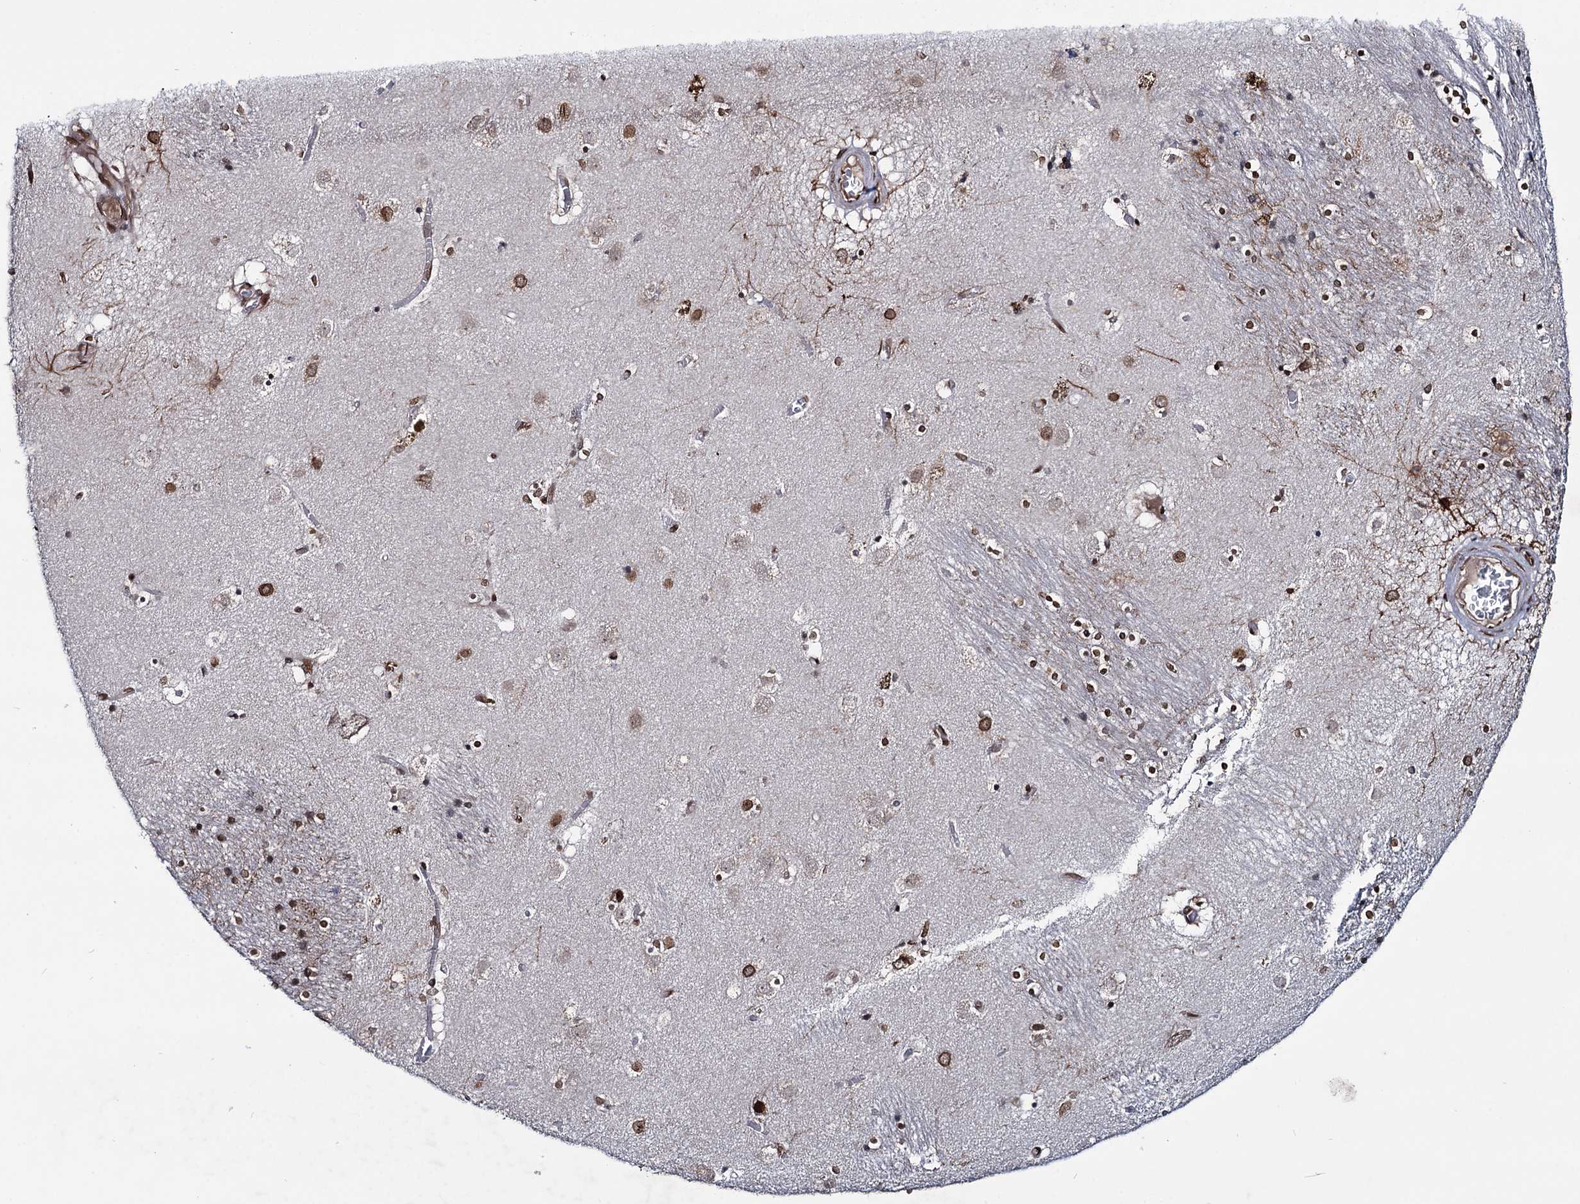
{"staining": {"intensity": "moderate", "quantity": "25%-75%", "location": "cytoplasmic/membranous,nuclear"}, "tissue": "caudate", "cell_type": "Glial cells", "image_type": "normal", "snomed": [{"axis": "morphology", "description": "Normal tissue, NOS"}, {"axis": "topography", "description": "Lateral ventricle wall"}], "caption": "High-power microscopy captured an immunohistochemistry image of normal caudate, revealing moderate cytoplasmic/membranous,nuclear expression in about 25%-75% of glial cells. (DAB (3,3'-diaminobenzidine) IHC with brightfield microscopy, high magnification).", "gene": "RNF6", "patient": {"sex": "male", "age": 70}}